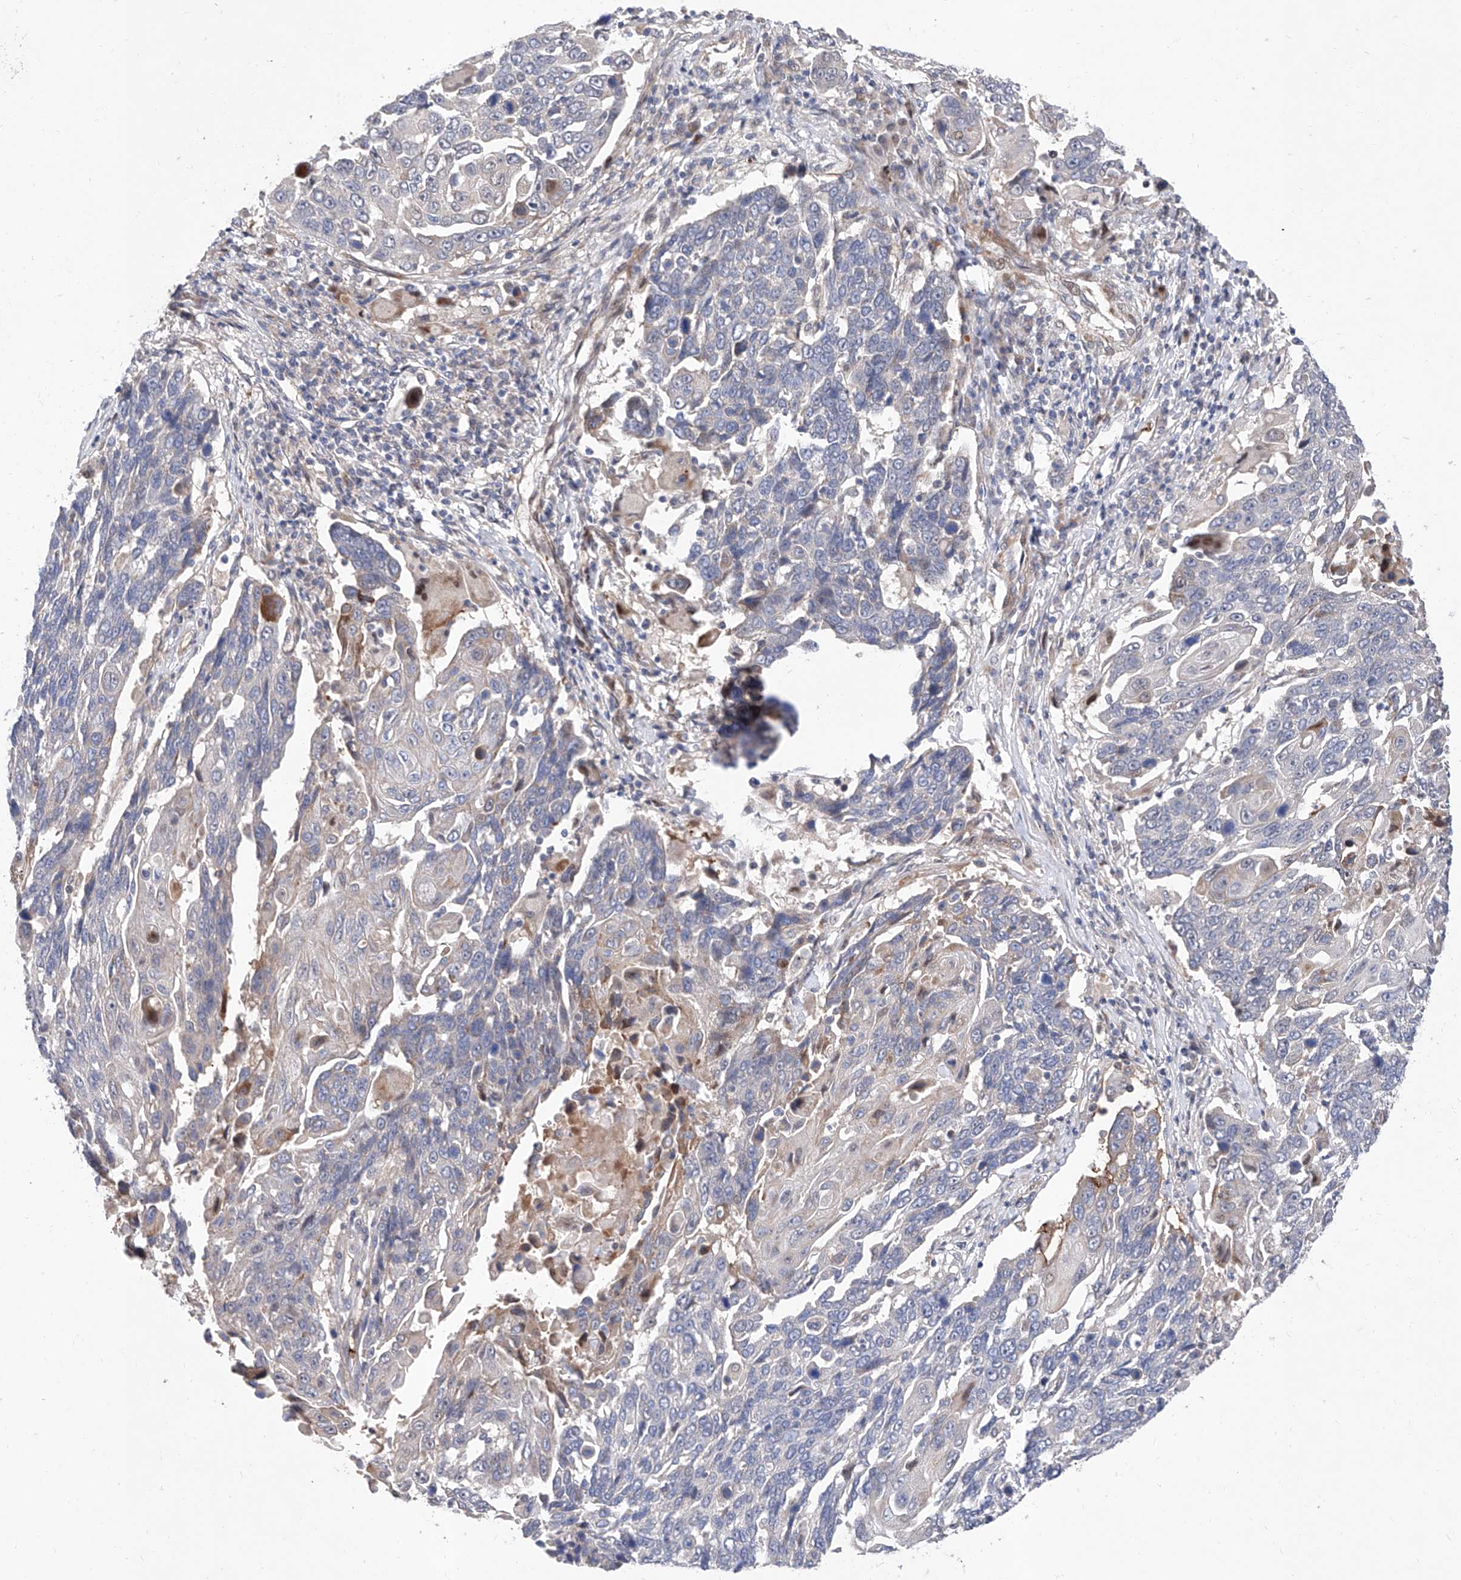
{"staining": {"intensity": "negative", "quantity": "none", "location": "none"}, "tissue": "lung cancer", "cell_type": "Tumor cells", "image_type": "cancer", "snomed": [{"axis": "morphology", "description": "Squamous cell carcinoma, NOS"}, {"axis": "topography", "description": "Lung"}], "caption": "A histopathology image of human lung cancer (squamous cell carcinoma) is negative for staining in tumor cells.", "gene": "FUCA2", "patient": {"sex": "male", "age": 66}}